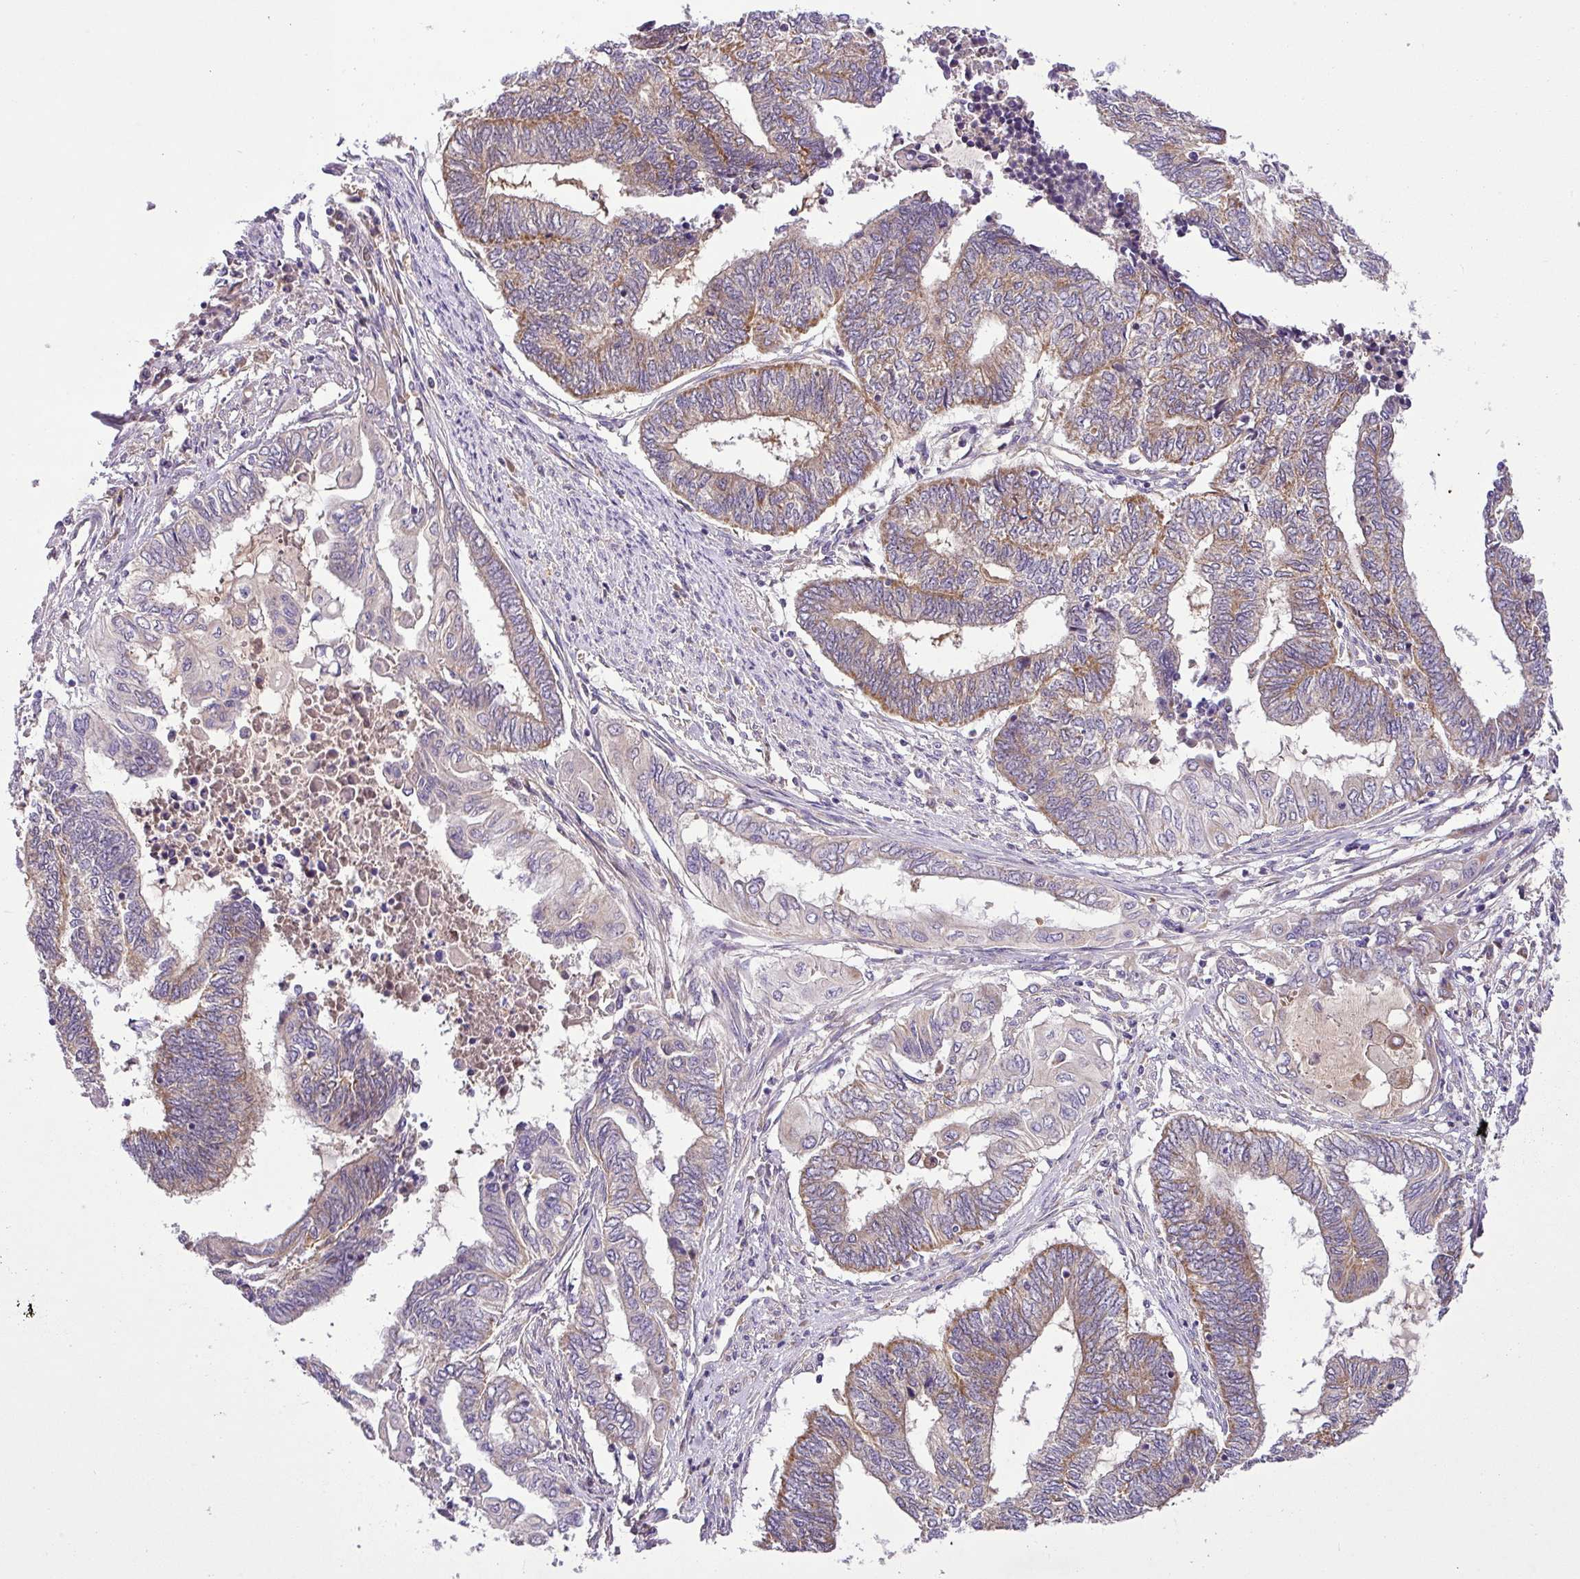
{"staining": {"intensity": "moderate", "quantity": "25%-75%", "location": "cytoplasmic/membranous"}, "tissue": "endometrial cancer", "cell_type": "Tumor cells", "image_type": "cancer", "snomed": [{"axis": "morphology", "description": "Adenocarcinoma, NOS"}, {"axis": "topography", "description": "Uterus"}, {"axis": "topography", "description": "Endometrium"}], "caption": "This is a micrograph of IHC staining of adenocarcinoma (endometrial), which shows moderate positivity in the cytoplasmic/membranous of tumor cells.", "gene": "ZNF513", "patient": {"sex": "female", "age": 70}}